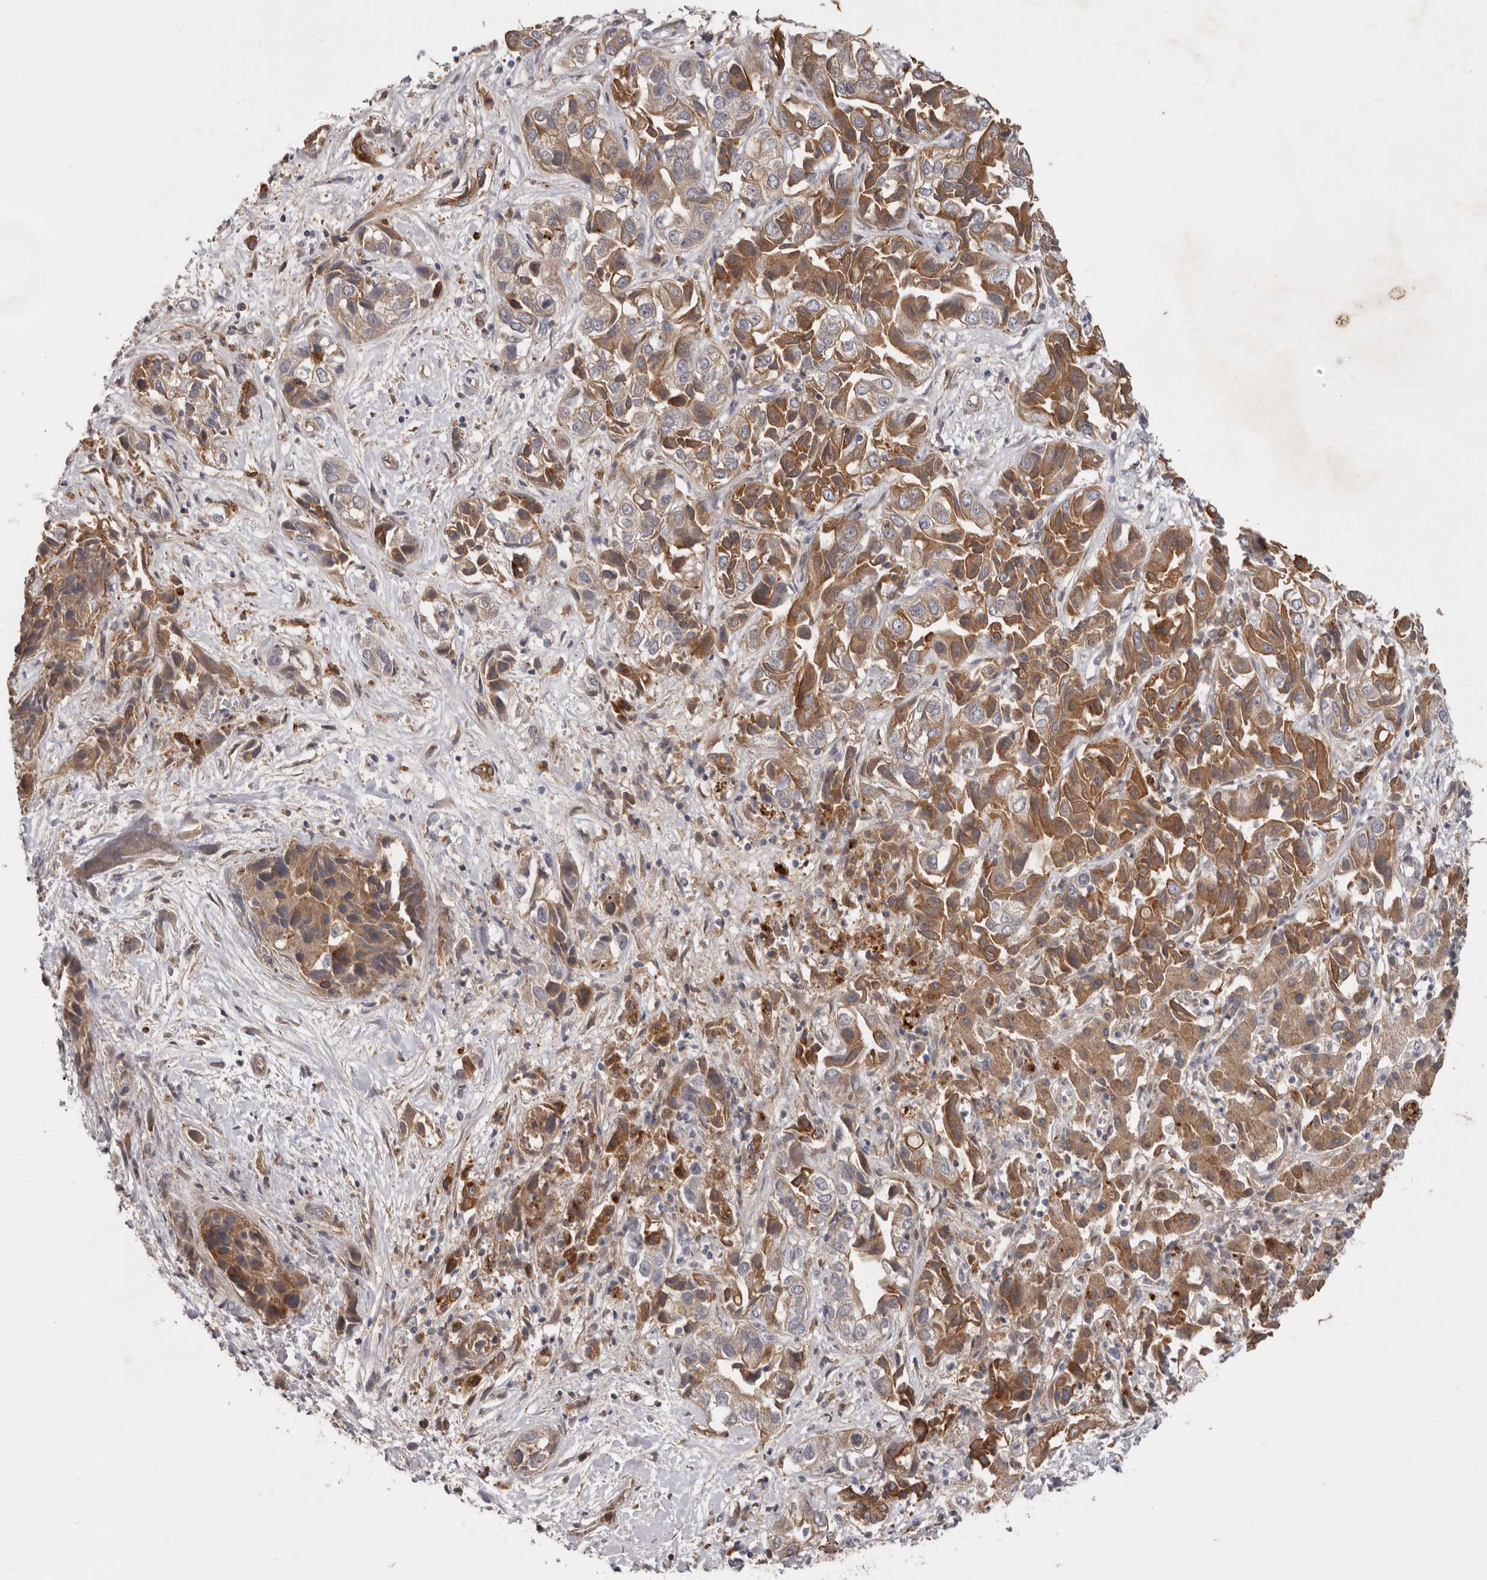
{"staining": {"intensity": "moderate", "quantity": ">75%", "location": "cytoplasmic/membranous"}, "tissue": "liver cancer", "cell_type": "Tumor cells", "image_type": "cancer", "snomed": [{"axis": "morphology", "description": "Cholangiocarcinoma"}, {"axis": "topography", "description": "Liver"}], "caption": "Immunohistochemistry (DAB (3,3'-diaminobenzidine)) staining of liver cholangiocarcinoma displays moderate cytoplasmic/membranous protein positivity in about >75% of tumor cells.", "gene": "NMUR1", "patient": {"sex": "female", "age": 52}}